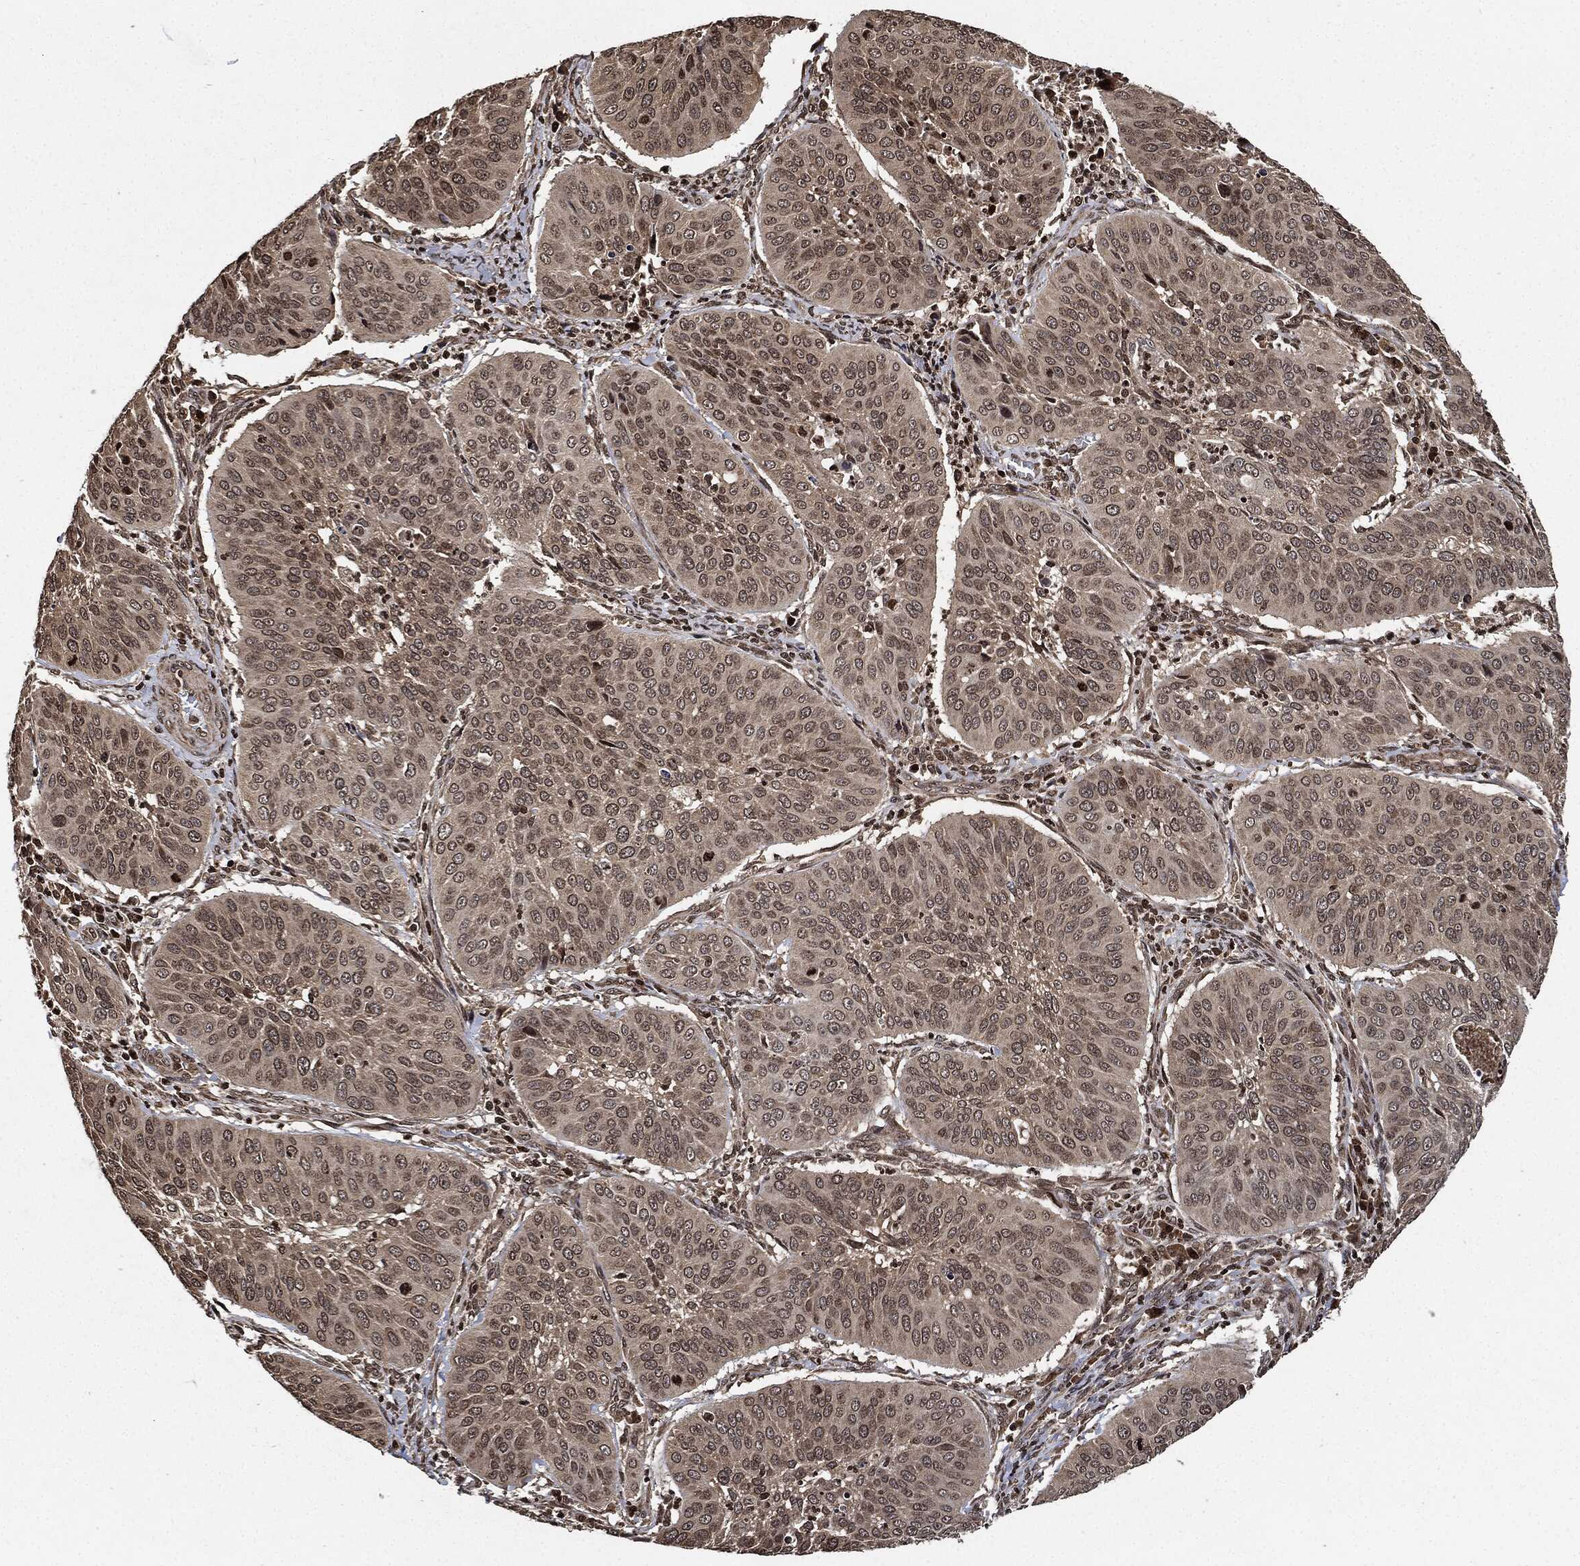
{"staining": {"intensity": "negative", "quantity": "none", "location": "none"}, "tissue": "cervical cancer", "cell_type": "Tumor cells", "image_type": "cancer", "snomed": [{"axis": "morphology", "description": "Normal tissue, NOS"}, {"axis": "morphology", "description": "Squamous cell carcinoma, NOS"}, {"axis": "topography", "description": "Cervix"}], "caption": "Immunohistochemical staining of human cervical cancer reveals no significant positivity in tumor cells. (DAB IHC, high magnification).", "gene": "PDK1", "patient": {"sex": "female", "age": 39}}